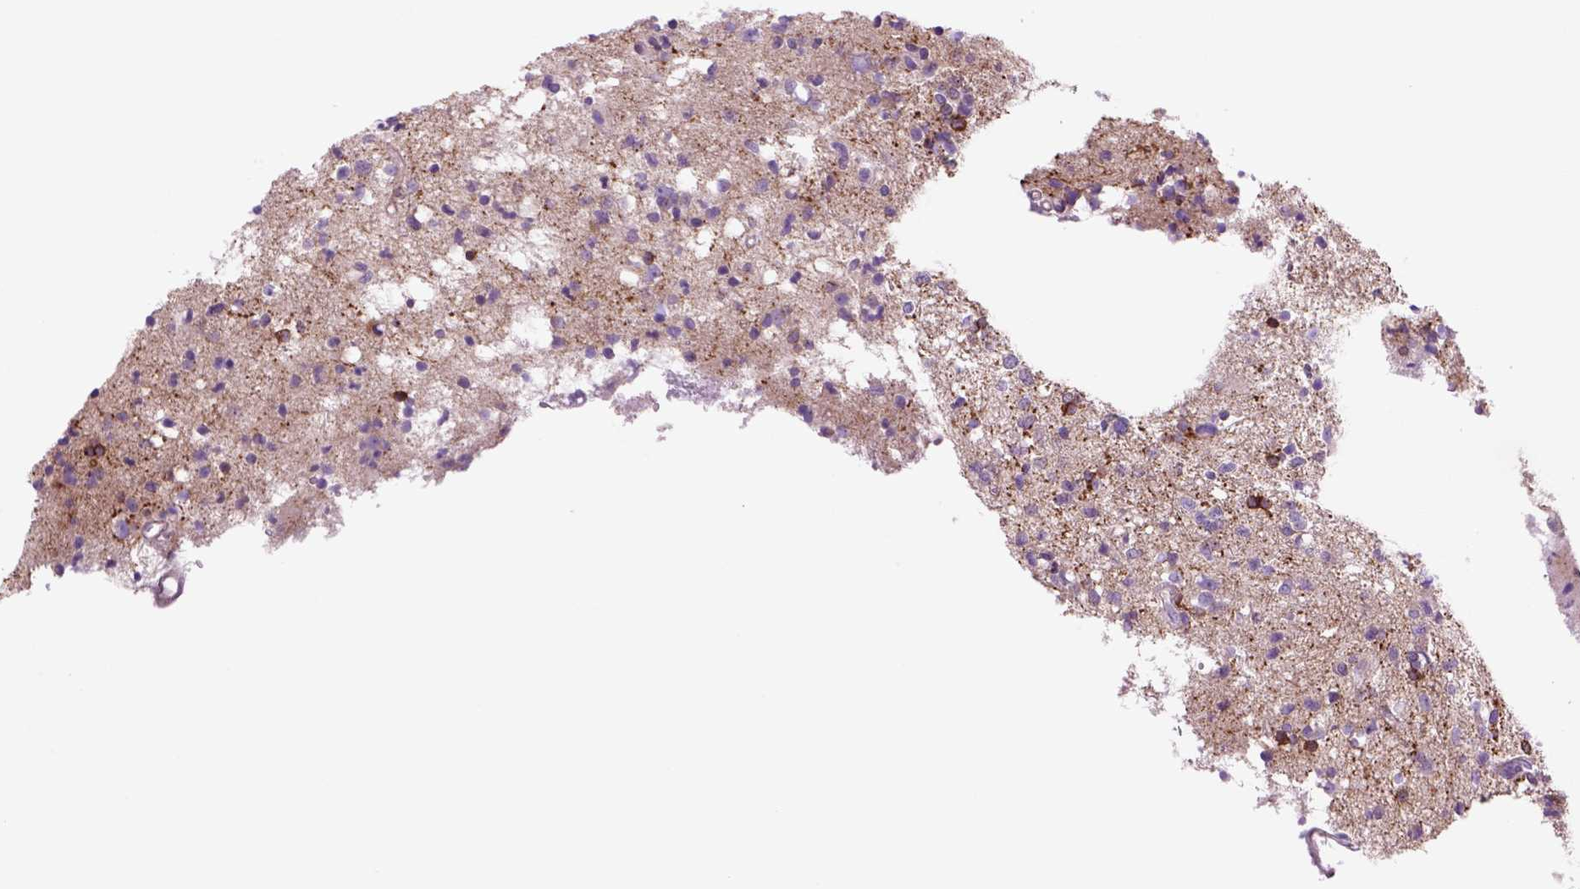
{"staining": {"intensity": "negative", "quantity": "none", "location": "none"}, "tissue": "glioma", "cell_type": "Tumor cells", "image_type": "cancer", "snomed": [{"axis": "morphology", "description": "Glioma, malignant, Low grade"}, {"axis": "topography", "description": "Brain"}], "caption": "An IHC histopathology image of glioma is shown. There is no staining in tumor cells of glioma.", "gene": "PIAS3", "patient": {"sex": "male", "age": 64}}